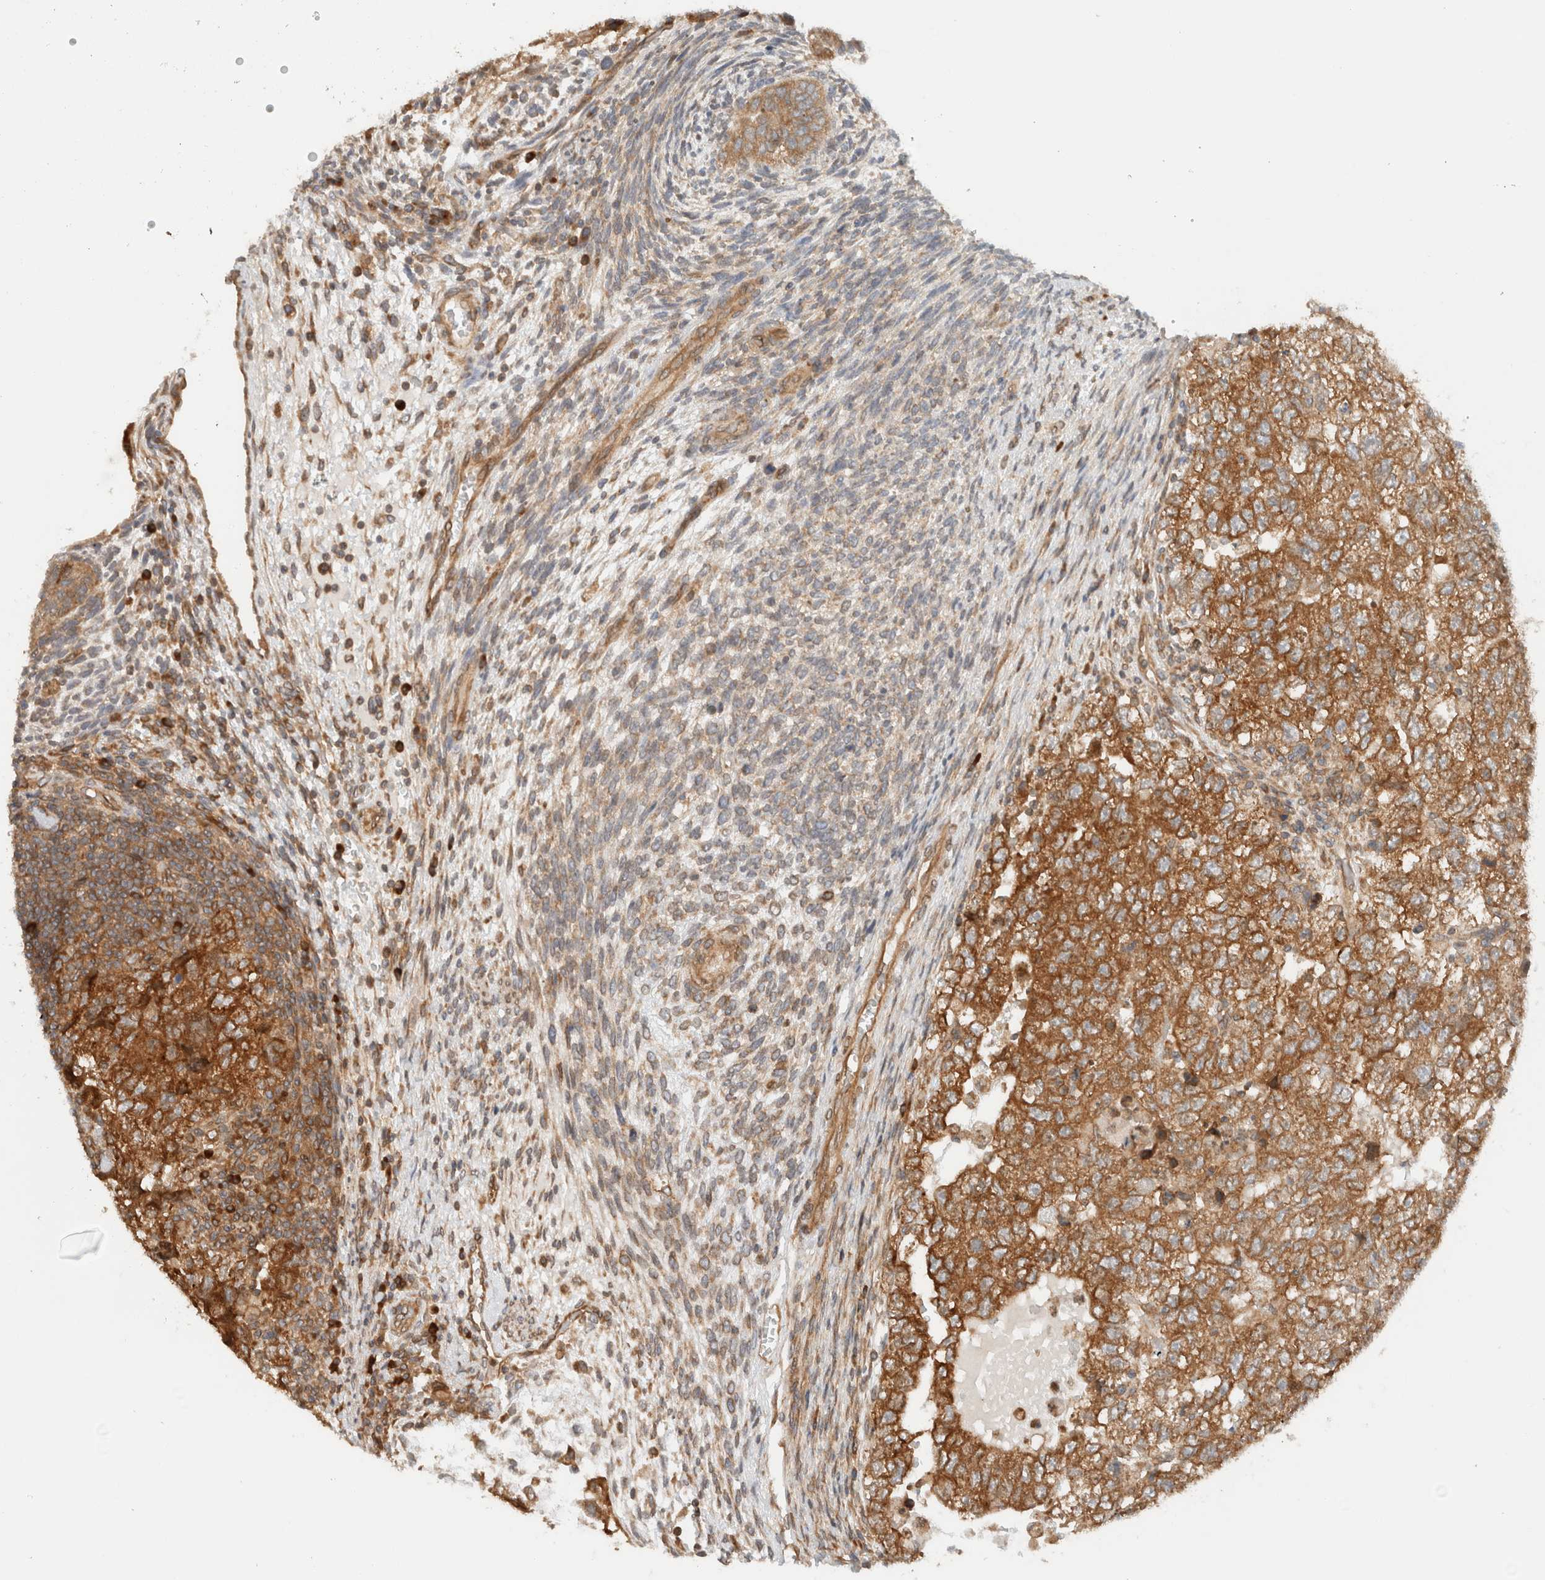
{"staining": {"intensity": "moderate", "quantity": ">75%", "location": "cytoplasmic/membranous"}, "tissue": "testis cancer", "cell_type": "Tumor cells", "image_type": "cancer", "snomed": [{"axis": "morphology", "description": "Carcinoma, Embryonal, NOS"}, {"axis": "topography", "description": "Testis"}], "caption": "A high-resolution micrograph shows immunohistochemistry staining of embryonal carcinoma (testis), which exhibits moderate cytoplasmic/membranous expression in about >75% of tumor cells.", "gene": "ARFGEF2", "patient": {"sex": "male", "age": 36}}